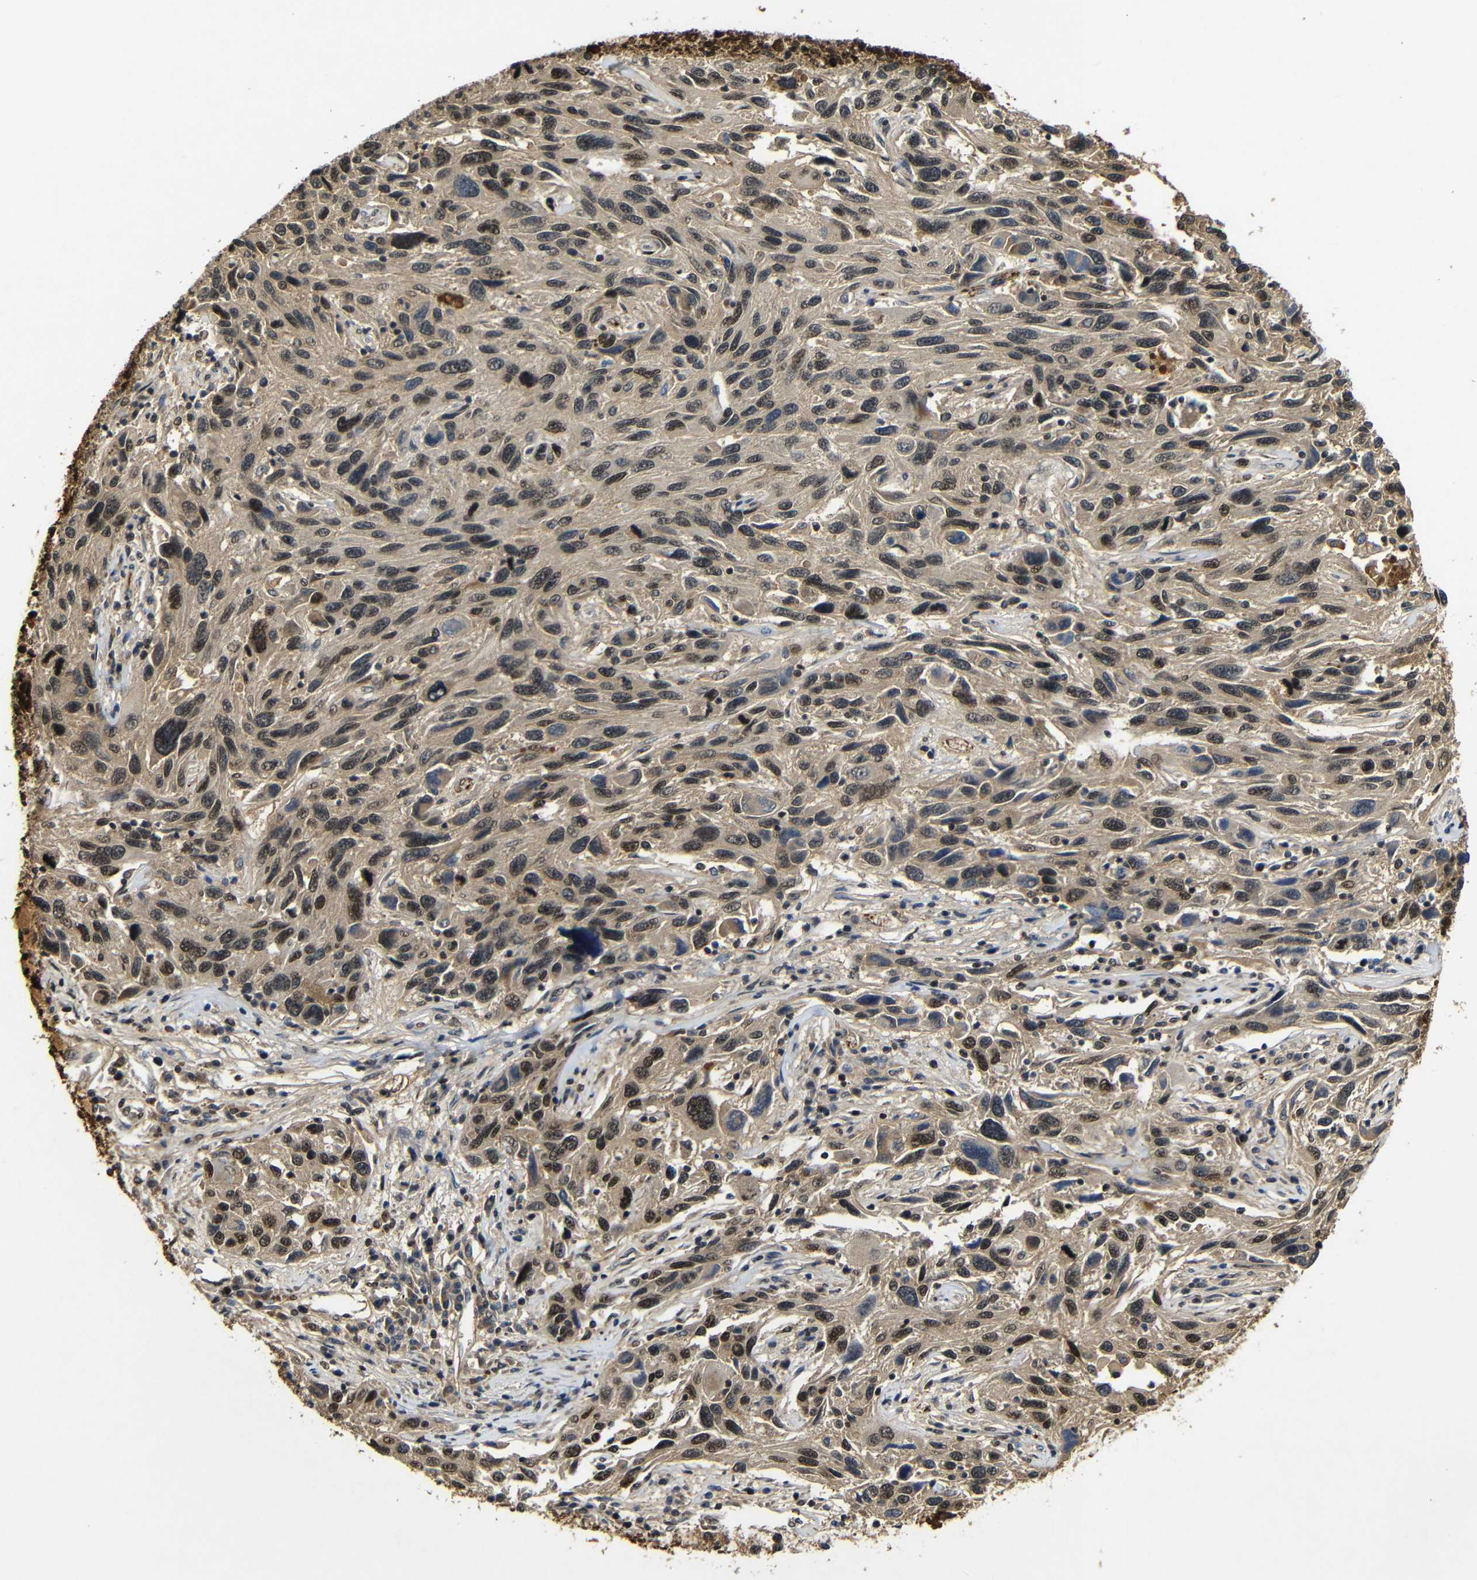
{"staining": {"intensity": "weak", "quantity": ">75%", "location": "cytoplasmic/membranous,nuclear"}, "tissue": "melanoma", "cell_type": "Tumor cells", "image_type": "cancer", "snomed": [{"axis": "morphology", "description": "Malignant melanoma, NOS"}, {"axis": "topography", "description": "Skin"}], "caption": "A brown stain labels weak cytoplasmic/membranous and nuclear expression of a protein in malignant melanoma tumor cells.", "gene": "MYC", "patient": {"sex": "male", "age": 53}}